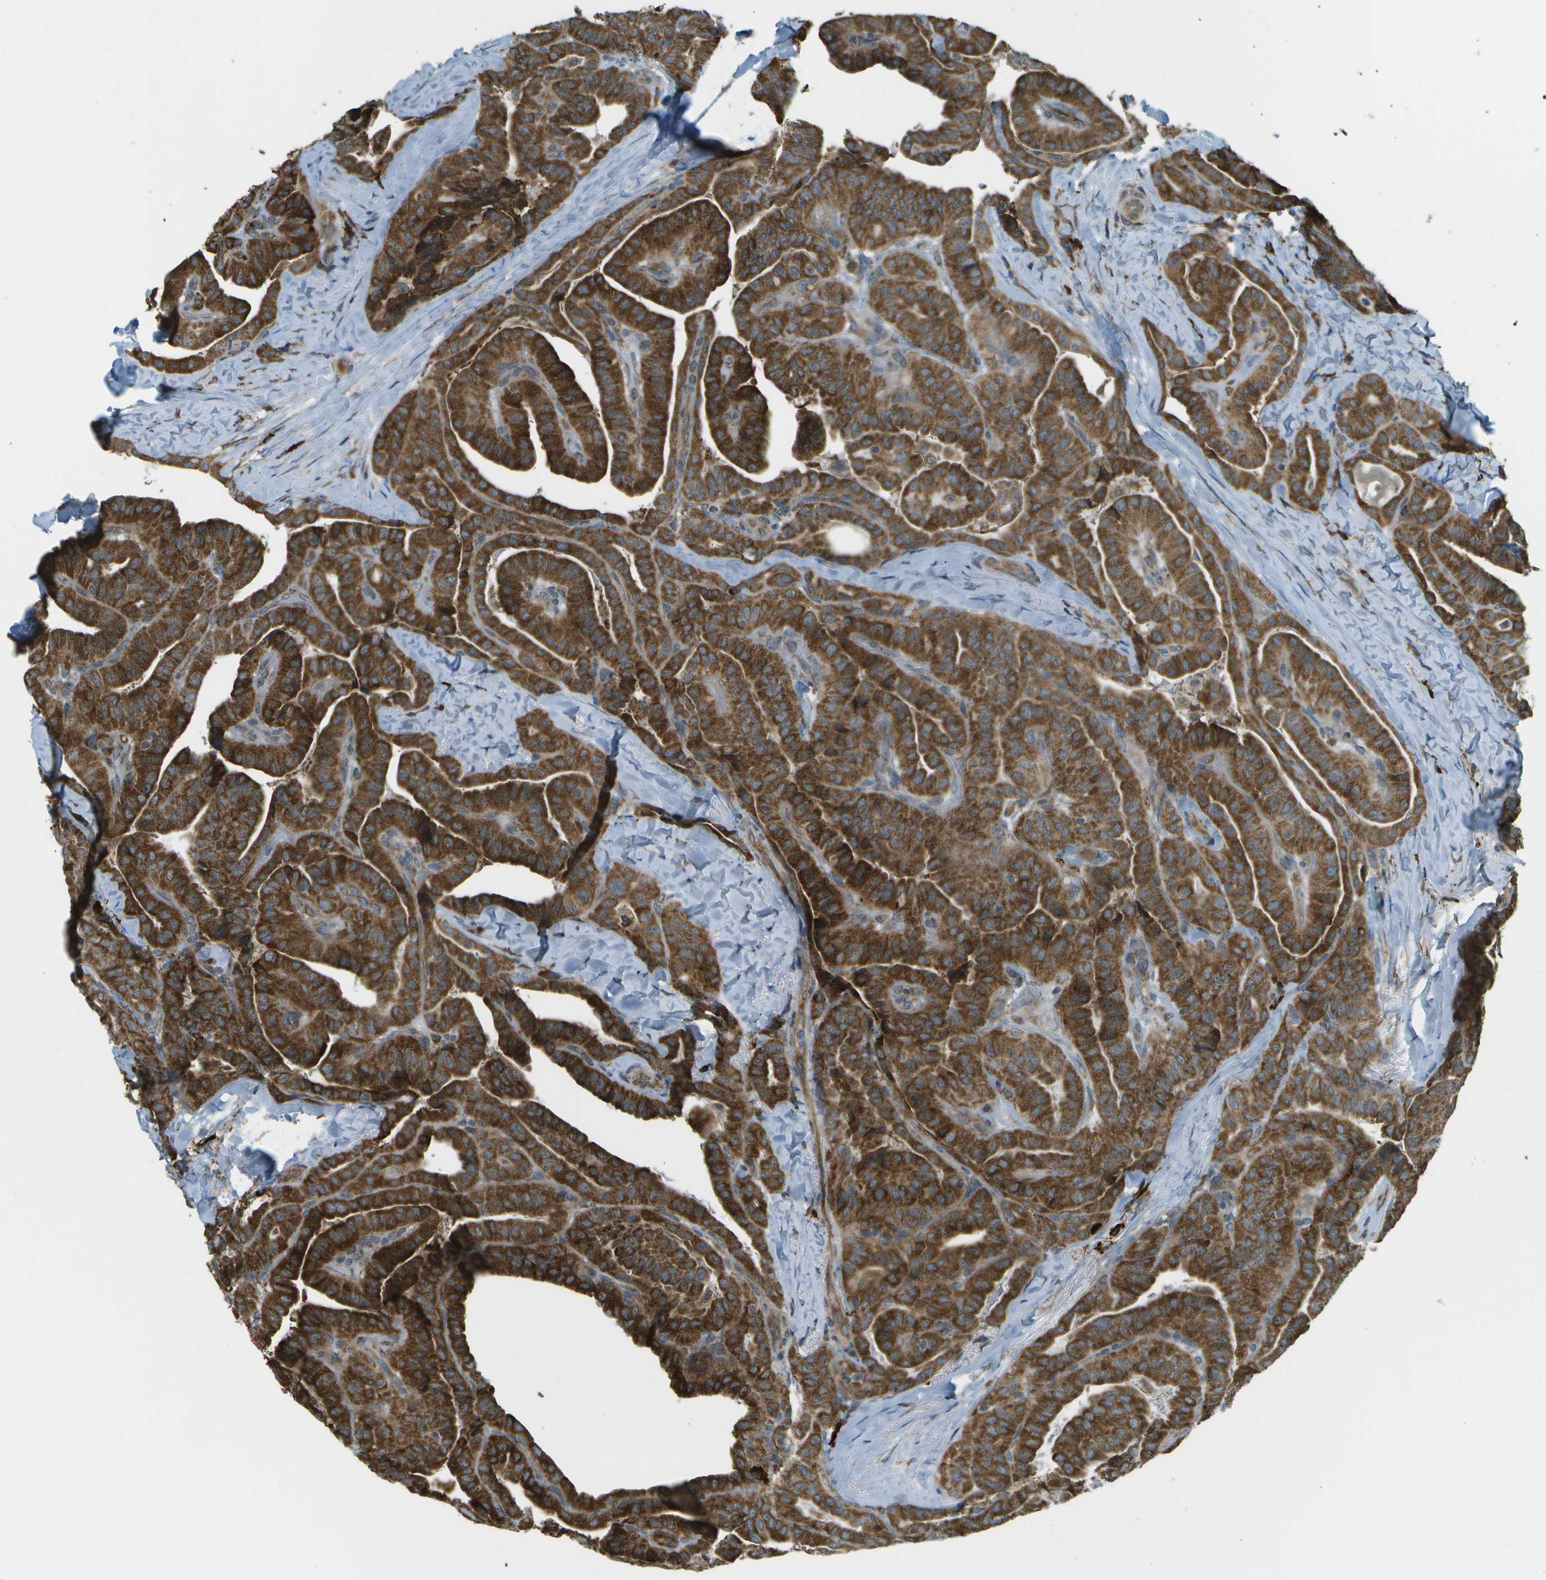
{"staining": {"intensity": "strong", "quantity": ">75%", "location": "cytoplasmic/membranous"}, "tissue": "thyroid cancer", "cell_type": "Tumor cells", "image_type": "cancer", "snomed": [{"axis": "morphology", "description": "Papillary adenocarcinoma, NOS"}, {"axis": "topography", "description": "Thyroid gland"}], "caption": "Thyroid cancer stained with IHC displays strong cytoplasmic/membranous staining in approximately >75% of tumor cells.", "gene": "USP30", "patient": {"sex": "male", "age": 77}}